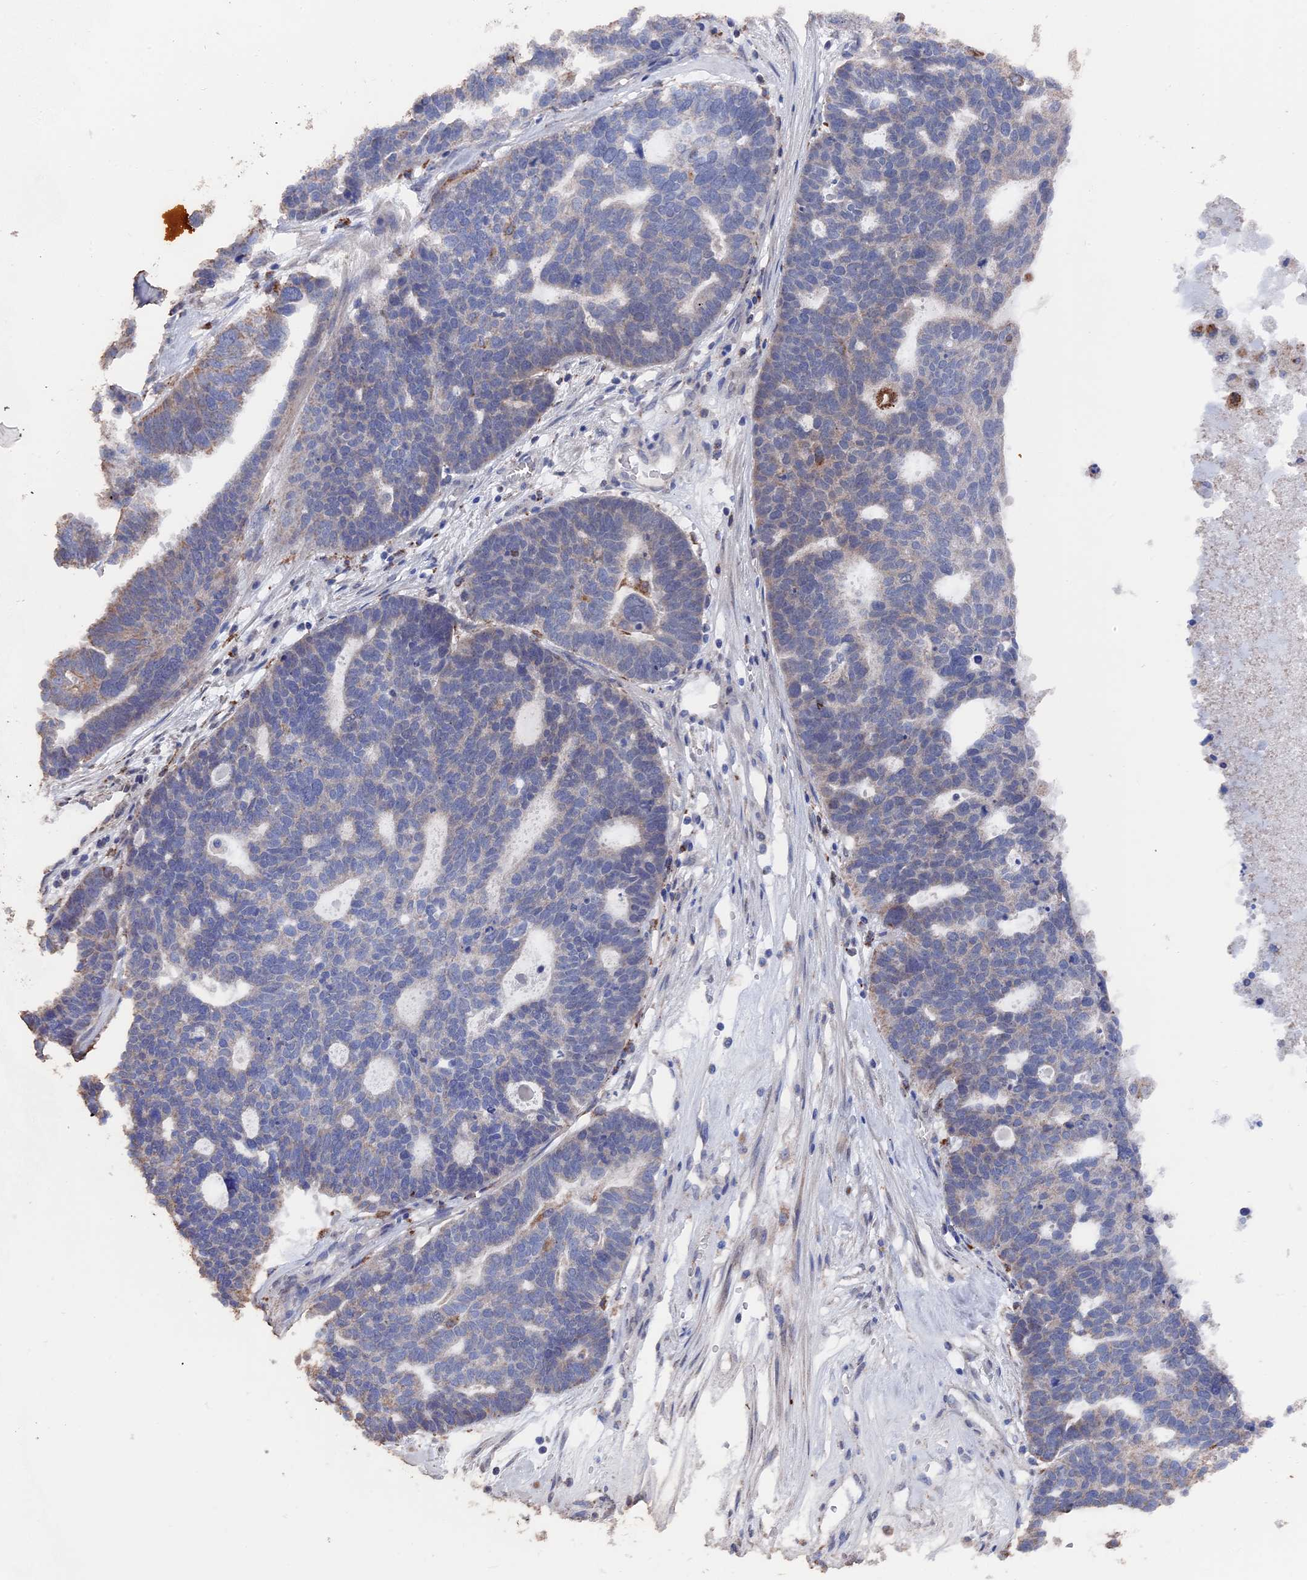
{"staining": {"intensity": "negative", "quantity": "none", "location": "none"}, "tissue": "ovarian cancer", "cell_type": "Tumor cells", "image_type": "cancer", "snomed": [{"axis": "morphology", "description": "Cystadenocarcinoma, serous, NOS"}, {"axis": "topography", "description": "Ovary"}], "caption": "Protein analysis of ovarian cancer (serous cystadenocarcinoma) shows no significant staining in tumor cells.", "gene": "SMG9", "patient": {"sex": "female", "age": 59}}